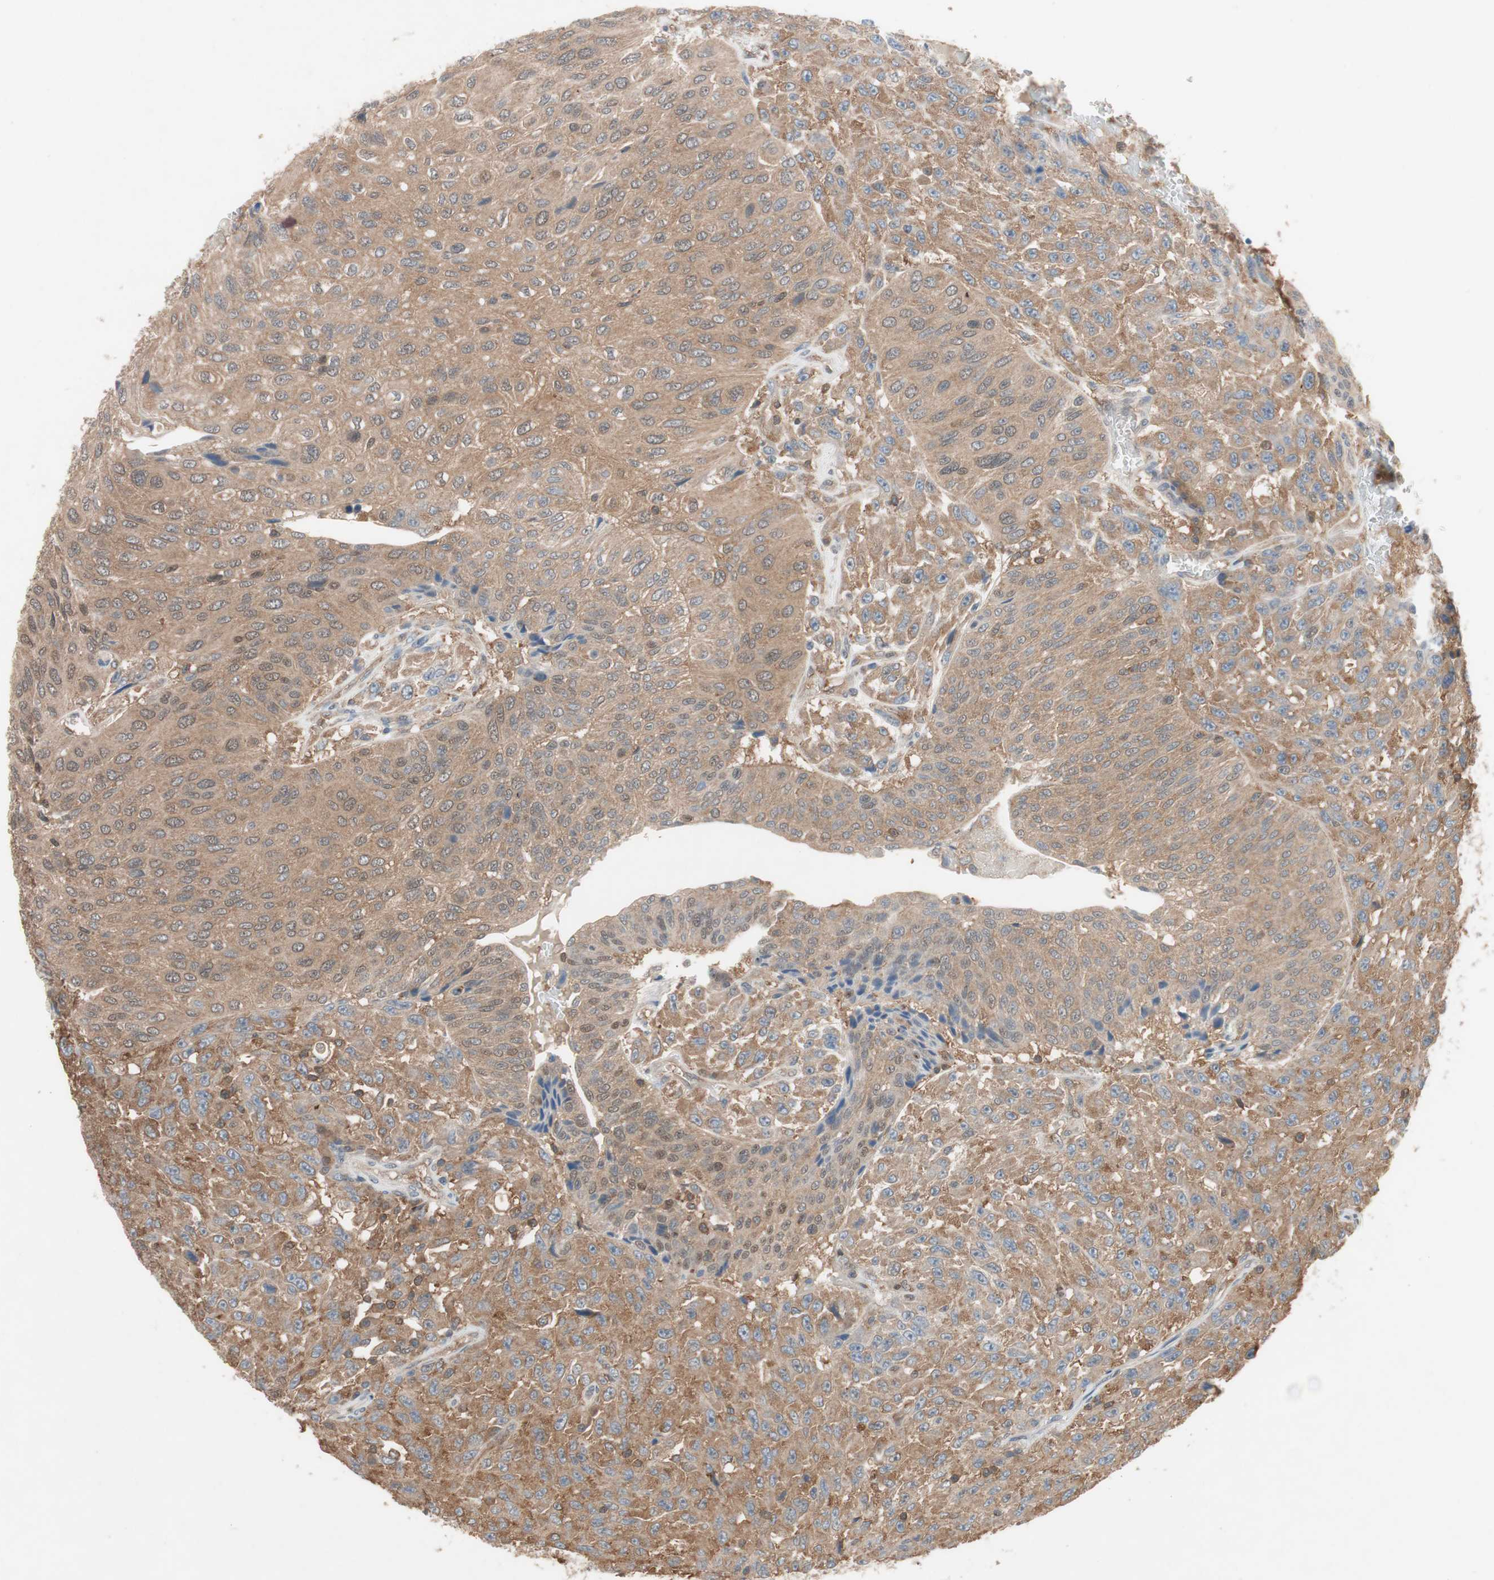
{"staining": {"intensity": "moderate", "quantity": ">75%", "location": "cytoplasmic/membranous"}, "tissue": "urothelial cancer", "cell_type": "Tumor cells", "image_type": "cancer", "snomed": [{"axis": "morphology", "description": "Urothelial carcinoma, High grade"}, {"axis": "topography", "description": "Urinary bladder"}], "caption": "IHC (DAB) staining of urothelial carcinoma (high-grade) shows moderate cytoplasmic/membranous protein expression in about >75% of tumor cells.", "gene": "GALT", "patient": {"sex": "male", "age": 66}}